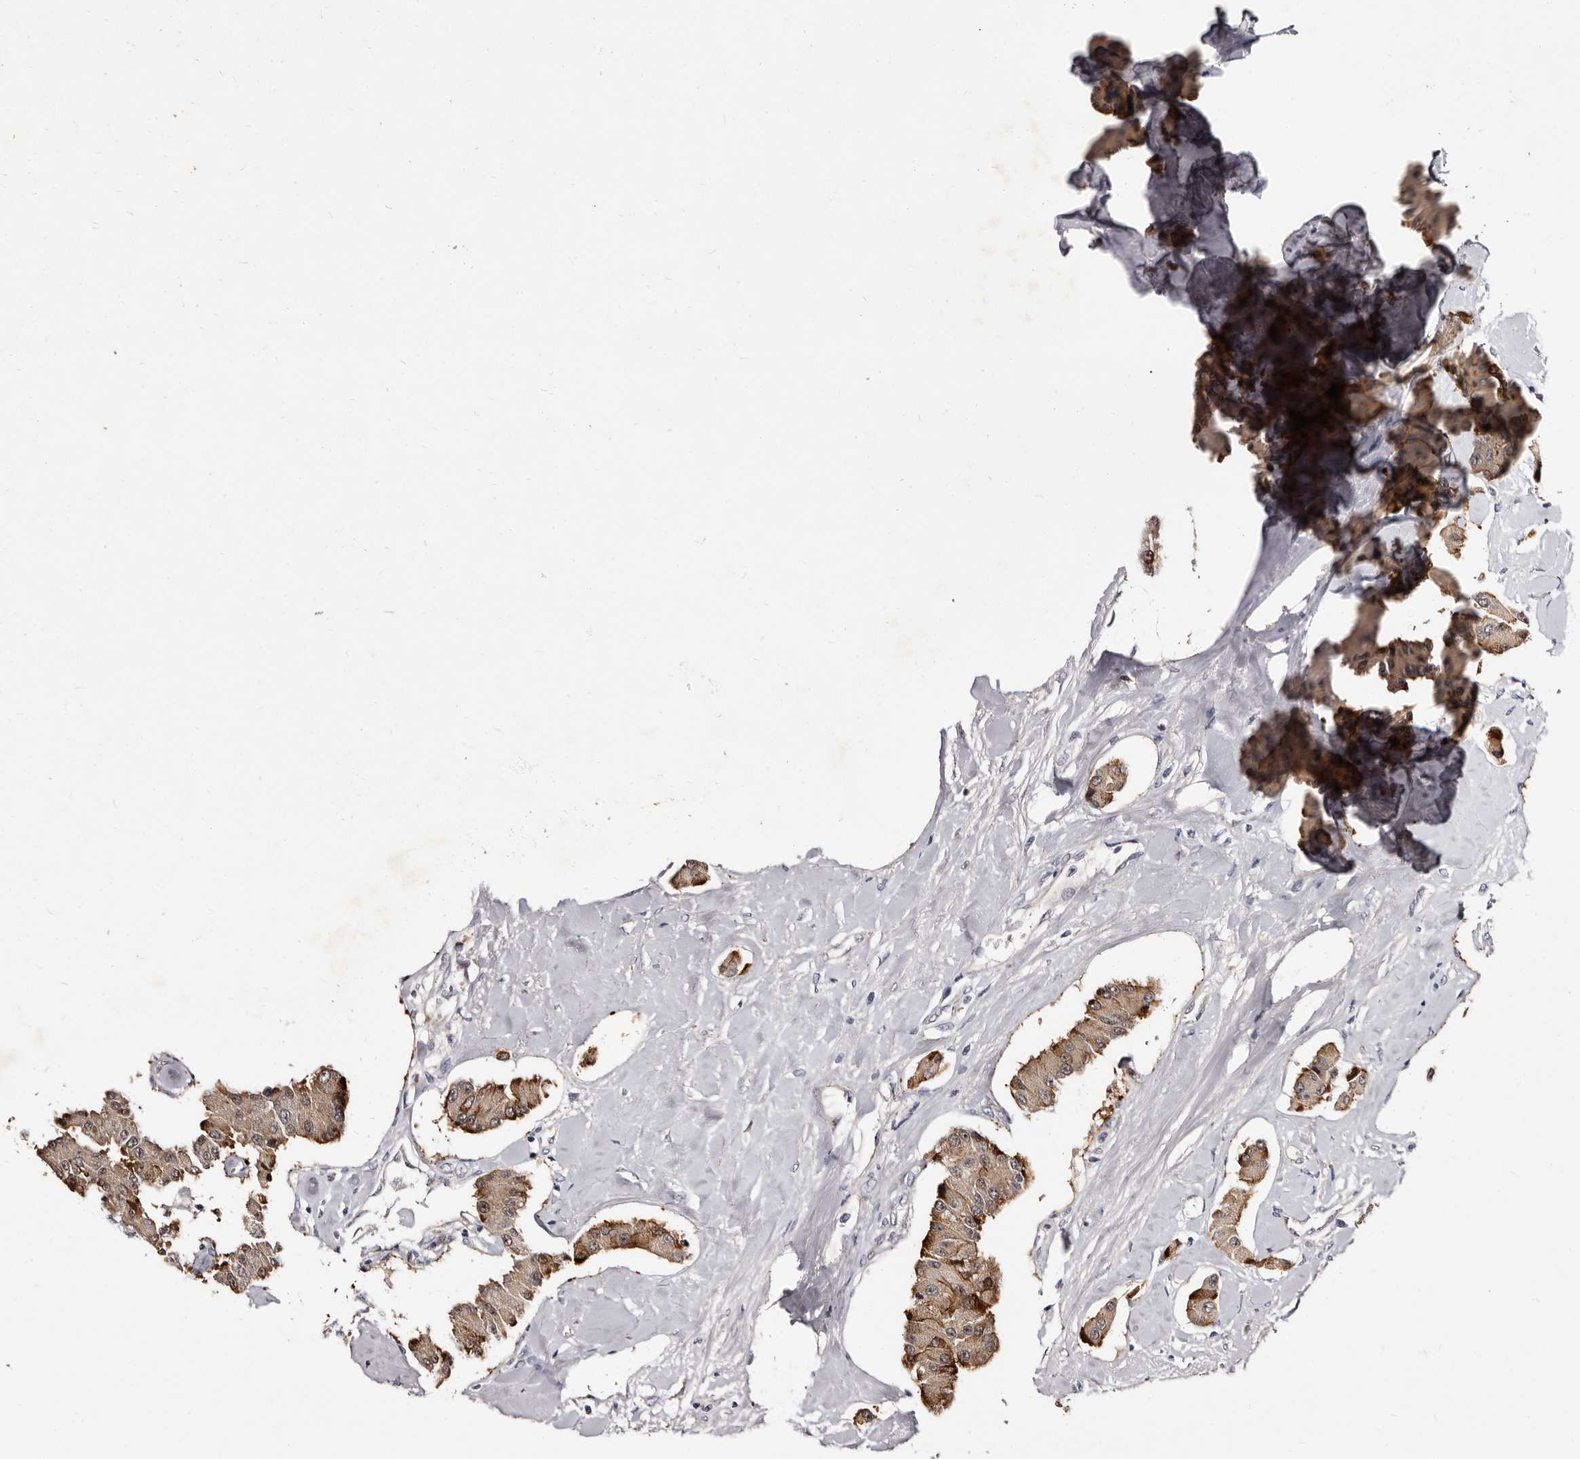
{"staining": {"intensity": "moderate", "quantity": "25%-75%", "location": "cytoplasmic/membranous"}, "tissue": "carcinoid", "cell_type": "Tumor cells", "image_type": "cancer", "snomed": [{"axis": "morphology", "description": "Carcinoid, malignant, NOS"}, {"axis": "topography", "description": "Pancreas"}], "caption": "Immunohistochemical staining of carcinoid displays moderate cytoplasmic/membranous protein expression in about 25%-75% of tumor cells.", "gene": "LANCL2", "patient": {"sex": "male", "age": 41}}